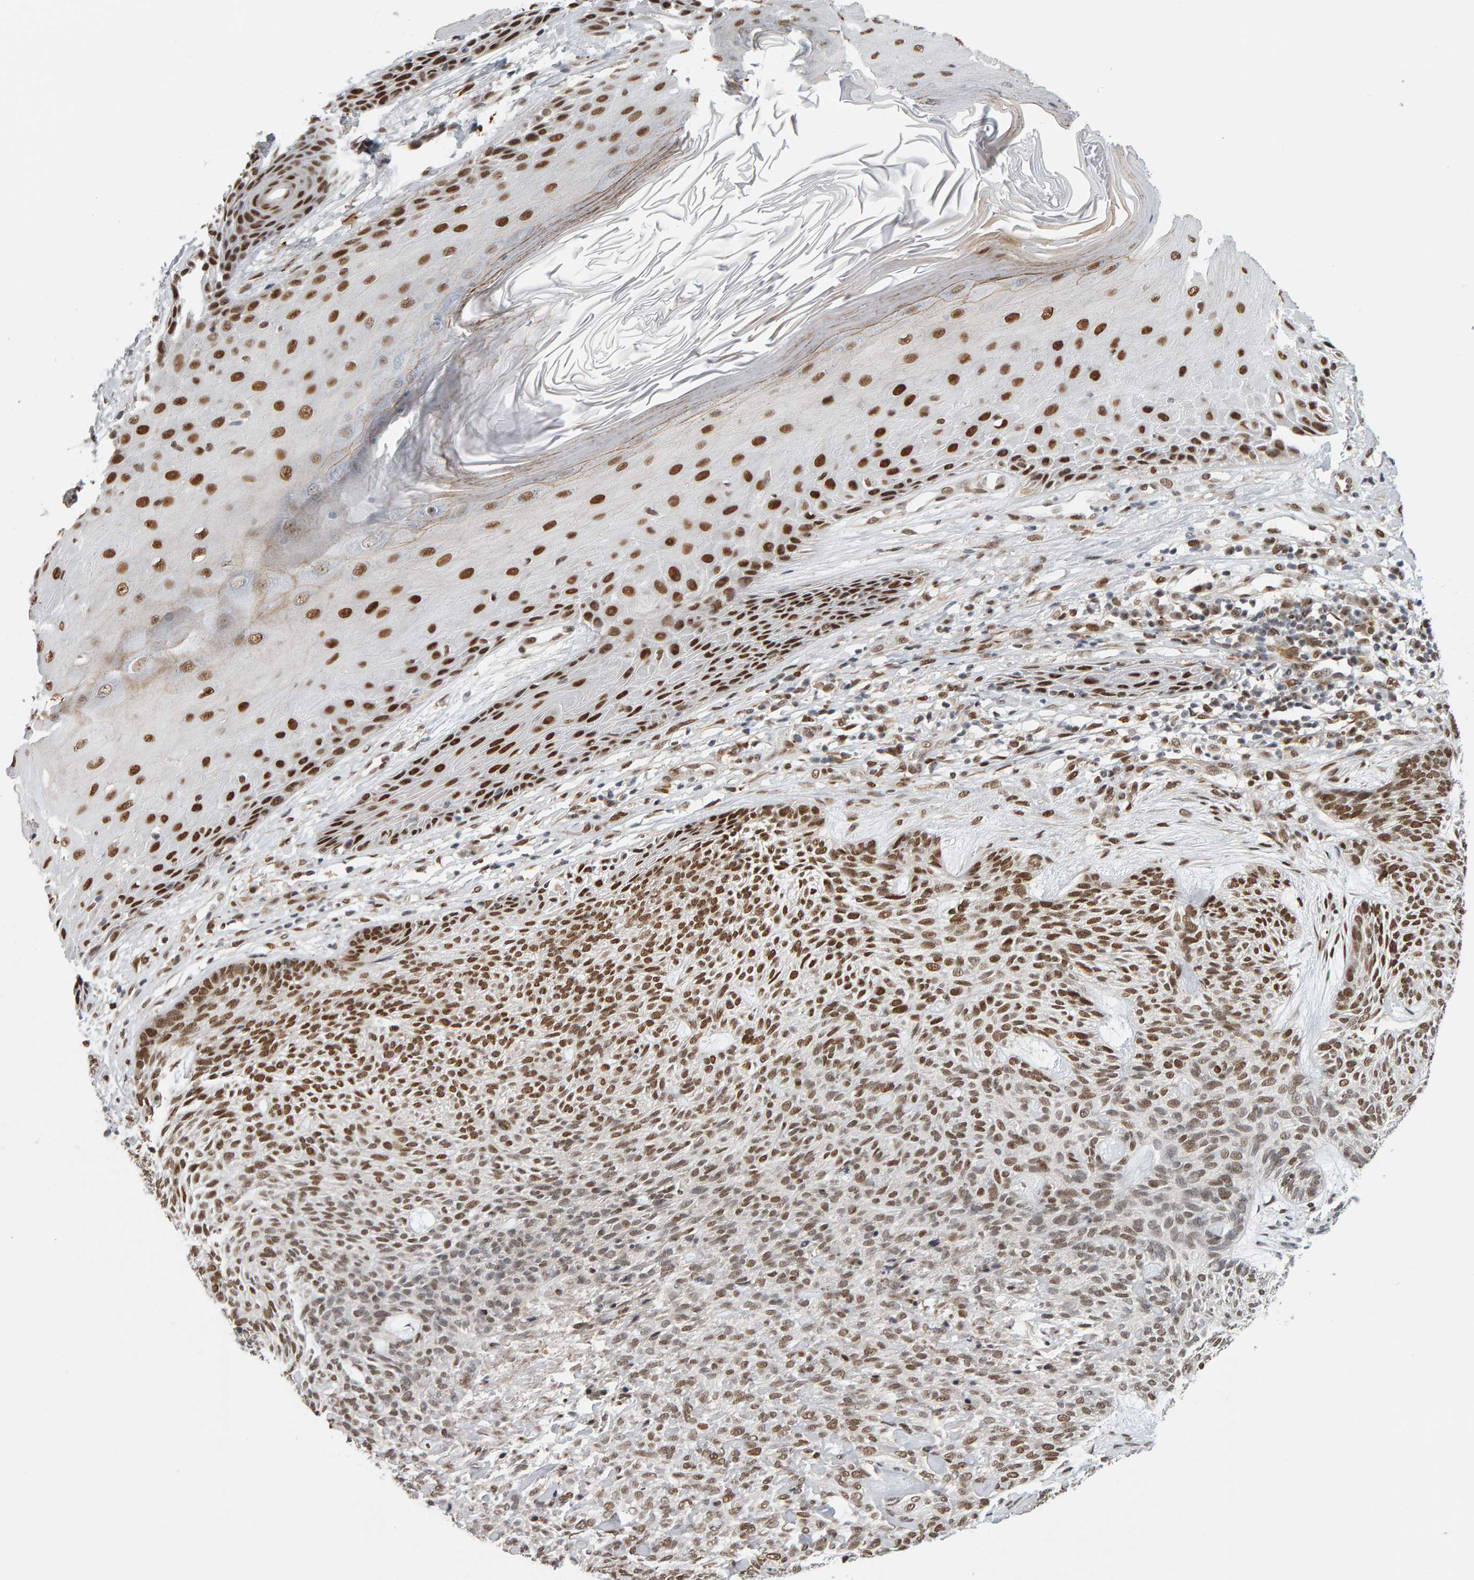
{"staining": {"intensity": "strong", "quantity": ">75%", "location": "nuclear"}, "tissue": "skin cancer", "cell_type": "Tumor cells", "image_type": "cancer", "snomed": [{"axis": "morphology", "description": "Basal cell carcinoma"}, {"axis": "topography", "description": "Skin"}], "caption": "Tumor cells reveal high levels of strong nuclear expression in about >75% of cells in skin cancer.", "gene": "ATF7IP", "patient": {"sex": "male", "age": 55}}